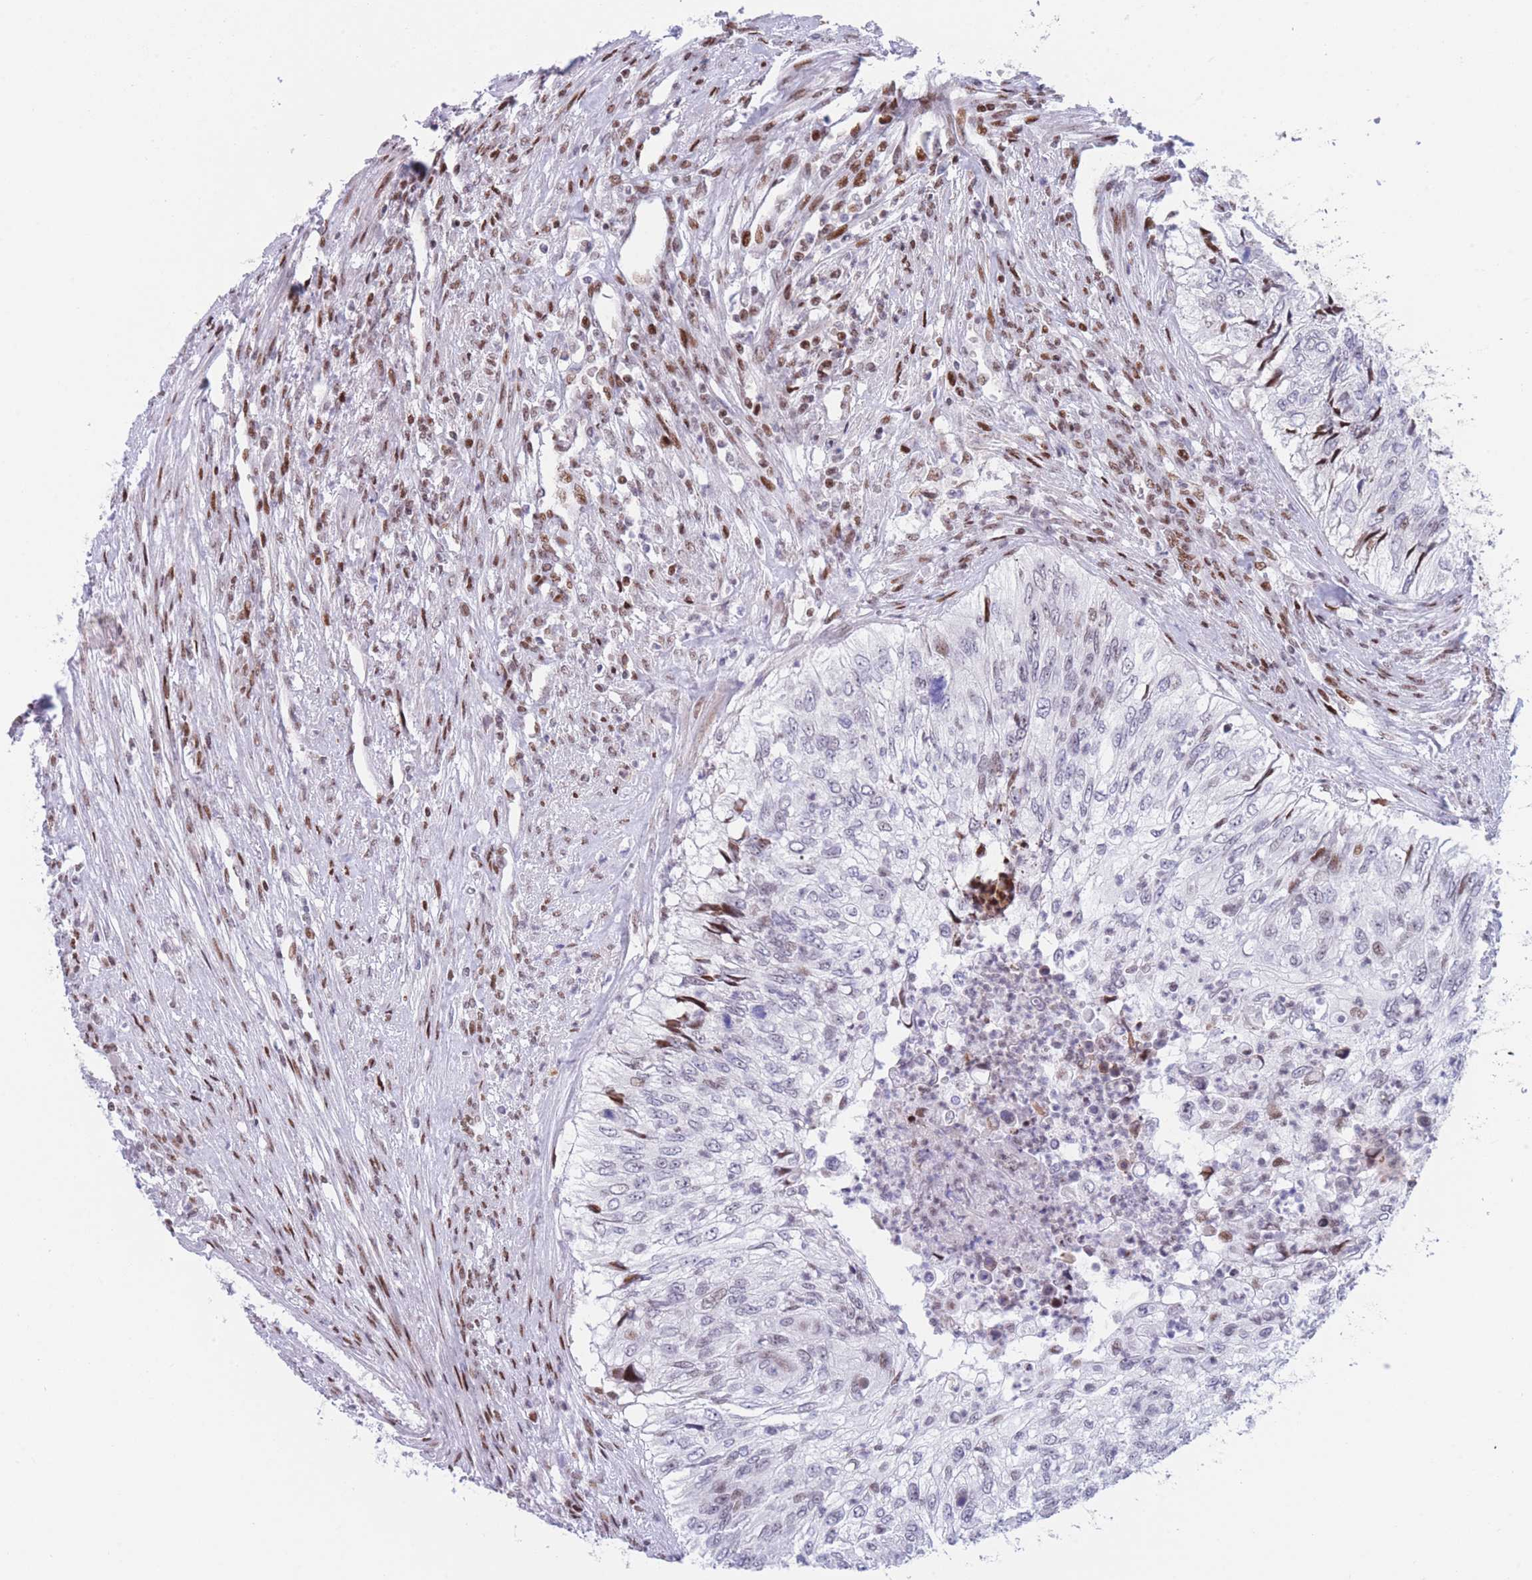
{"staining": {"intensity": "moderate", "quantity": "<25%", "location": "nuclear"}, "tissue": "urothelial cancer", "cell_type": "Tumor cells", "image_type": "cancer", "snomed": [{"axis": "morphology", "description": "Urothelial carcinoma, High grade"}, {"axis": "topography", "description": "Urinary bladder"}], "caption": "Immunohistochemistry (DAB) staining of human urothelial cancer reveals moderate nuclear protein staining in approximately <25% of tumor cells.", "gene": "DNAJC3", "patient": {"sex": "female", "age": 60}}